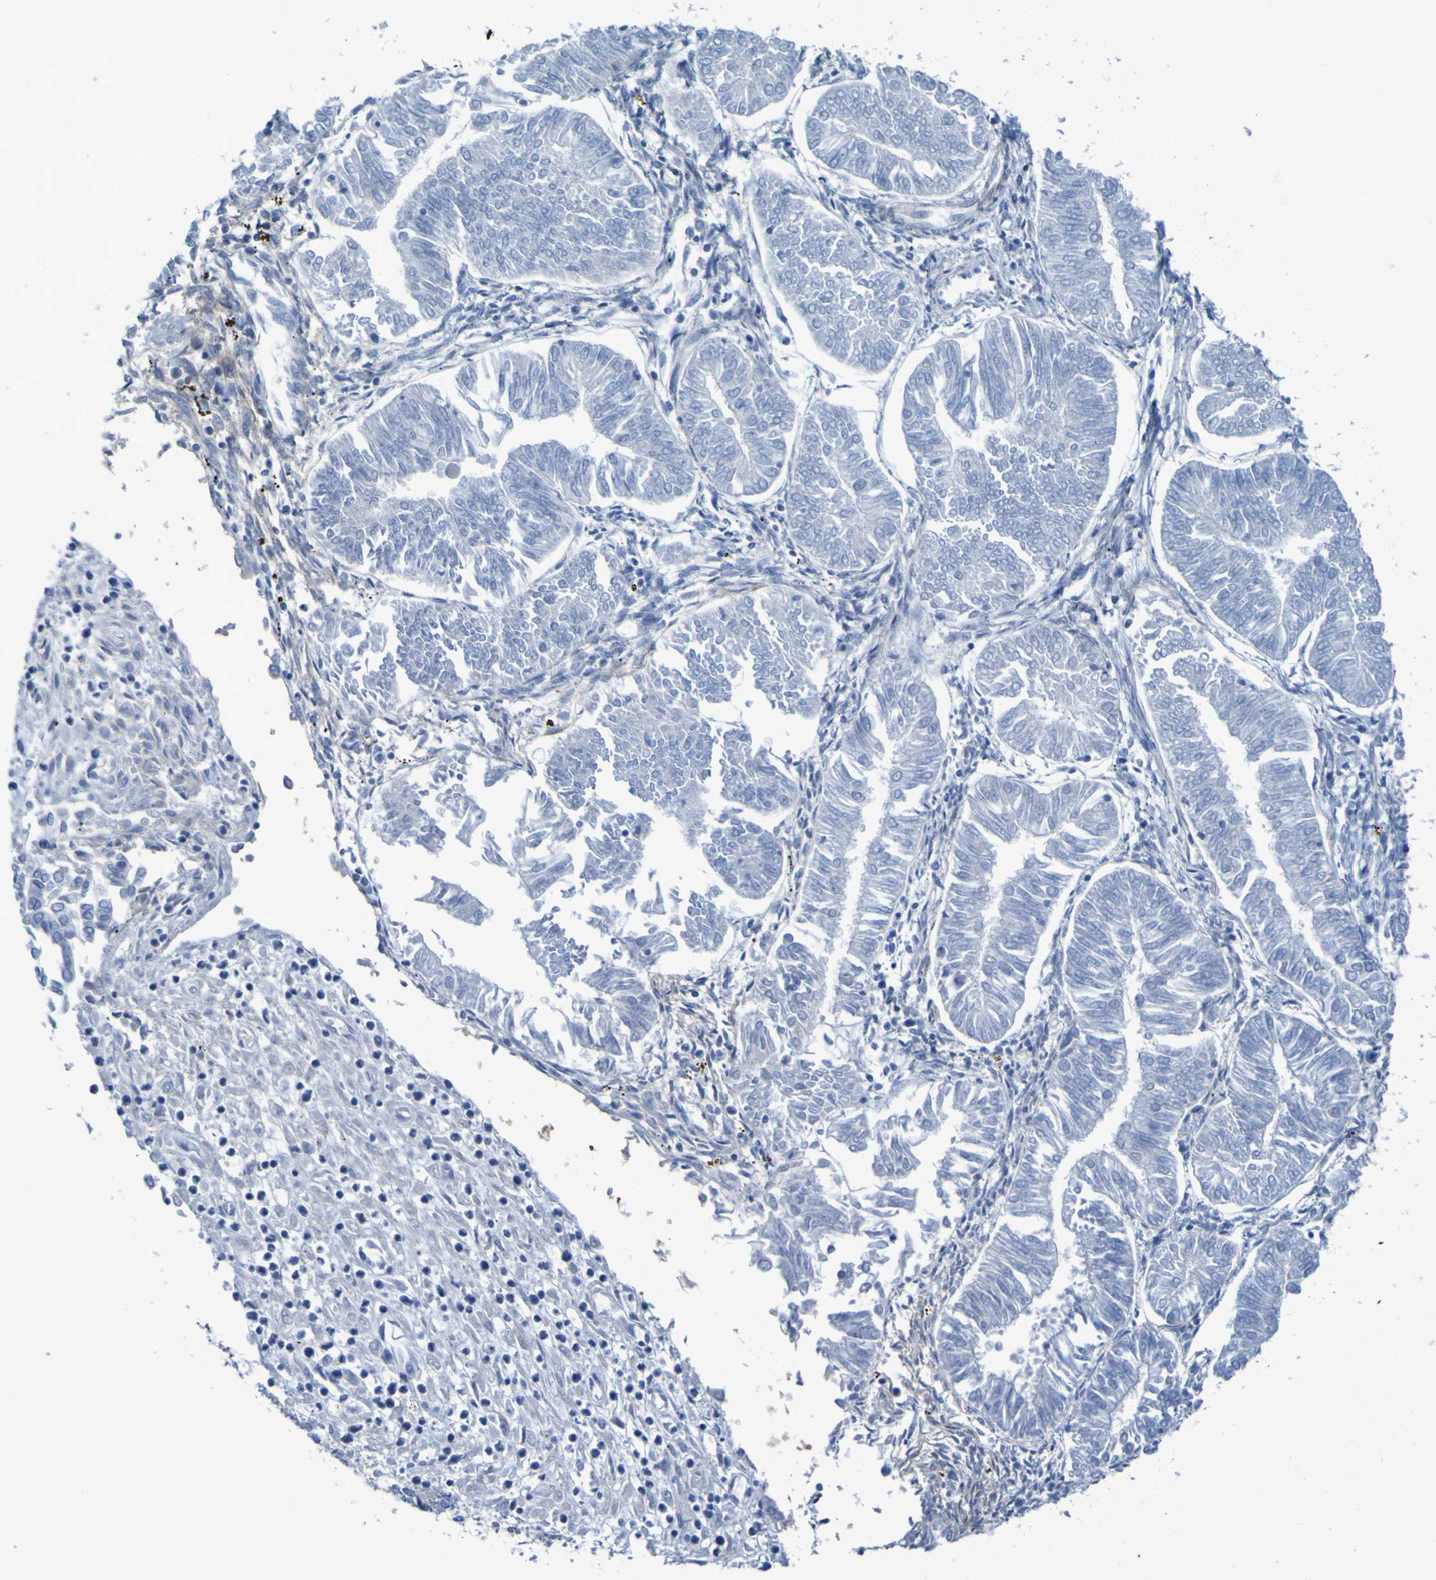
{"staining": {"intensity": "negative", "quantity": "none", "location": "none"}, "tissue": "endometrial cancer", "cell_type": "Tumor cells", "image_type": "cancer", "snomed": [{"axis": "morphology", "description": "Adenocarcinoma, NOS"}, {"axis": "topography", "description": "Endometrium"}], "caption": "Tumor cells are negative for brown protein staining in endometrial adenocarcinoma.", "gene": "LPP", "patient": {"sex": "female", "age": 53}}